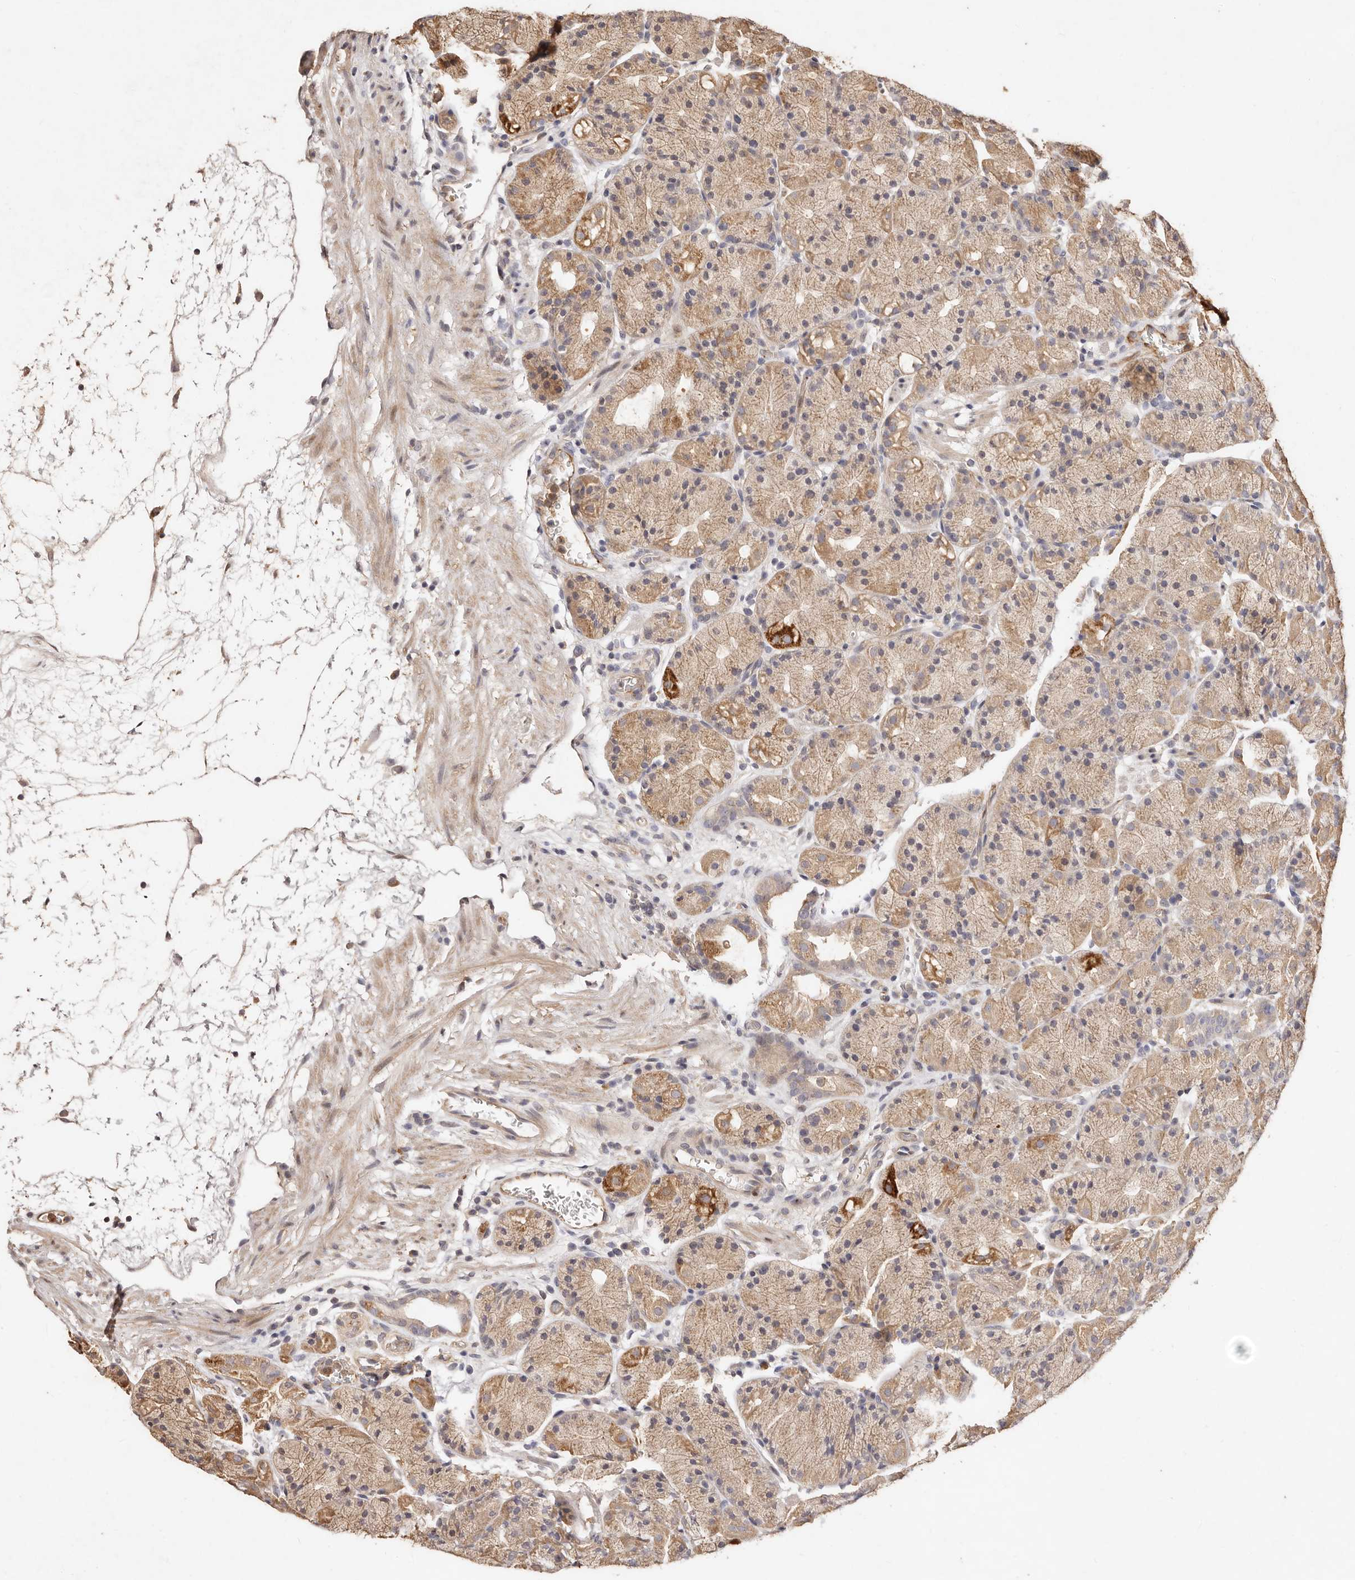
{"staining": {"intensity": "strong", "quantity": "<25%", "location": "cytoplasmic/membranous"}, "tissue": "stomach", "cell_type": "Glandular cells", "image_type": "normal", "snomed": [{"axis": "morphology", "description": "Normal tissue, NOS"}, {"axis": "topography", "description": "Stomach, upper"}], "caption": "Immunohistochemistry (IHC) of benign stomach demonstrates medium levels of strong cytoplasmic/membranous staining in about <25% of glandular cells. (Brightfield microscopy of DAB IHC at high magnification).", "gene": "CCL14", "patient": {"sex": "male", "age": 48}}